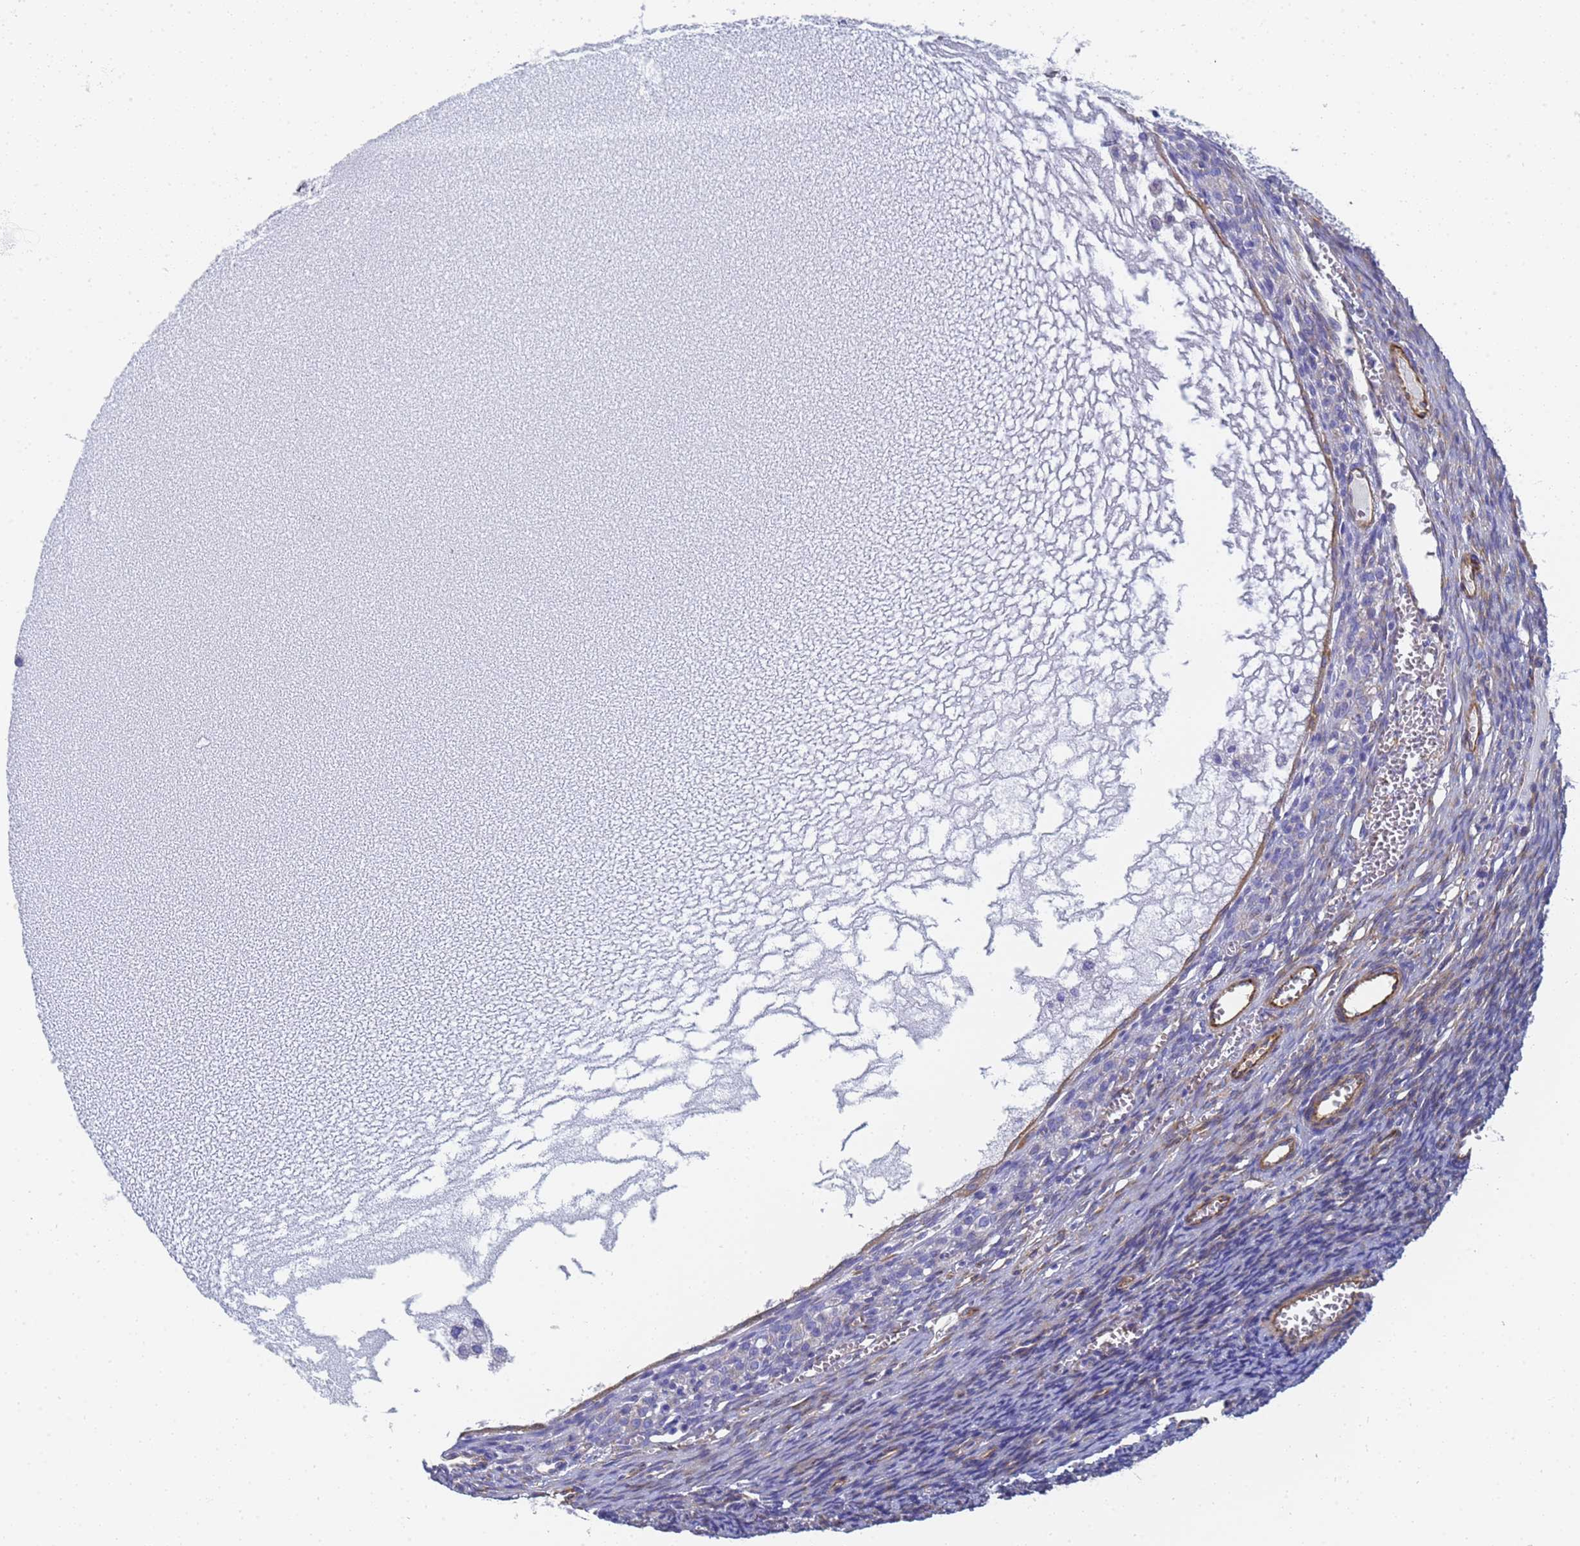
{"staining": {"intensity": "negative", "quantity": "none", "location": "none"}, "tissue": "ovary", "cell_type": "Ovarian stroma cells", "image_type": "normal", "snomed": [{"axis": "morphology", "description": "Normal tissue, NOS"}, {"axis": "topography", "description": "Ovary"}], "caption": "Immunohistochemistry of unremarkable ovary demonstrates no staining in ovarian stroma cells. Brightfield microscopy of IHC stained with DAB (brown) and hematoxylin (blue), captured at high magnification.", "gene": "ENSG00000198211", "patient": {"sex": "female", "age": 39}}